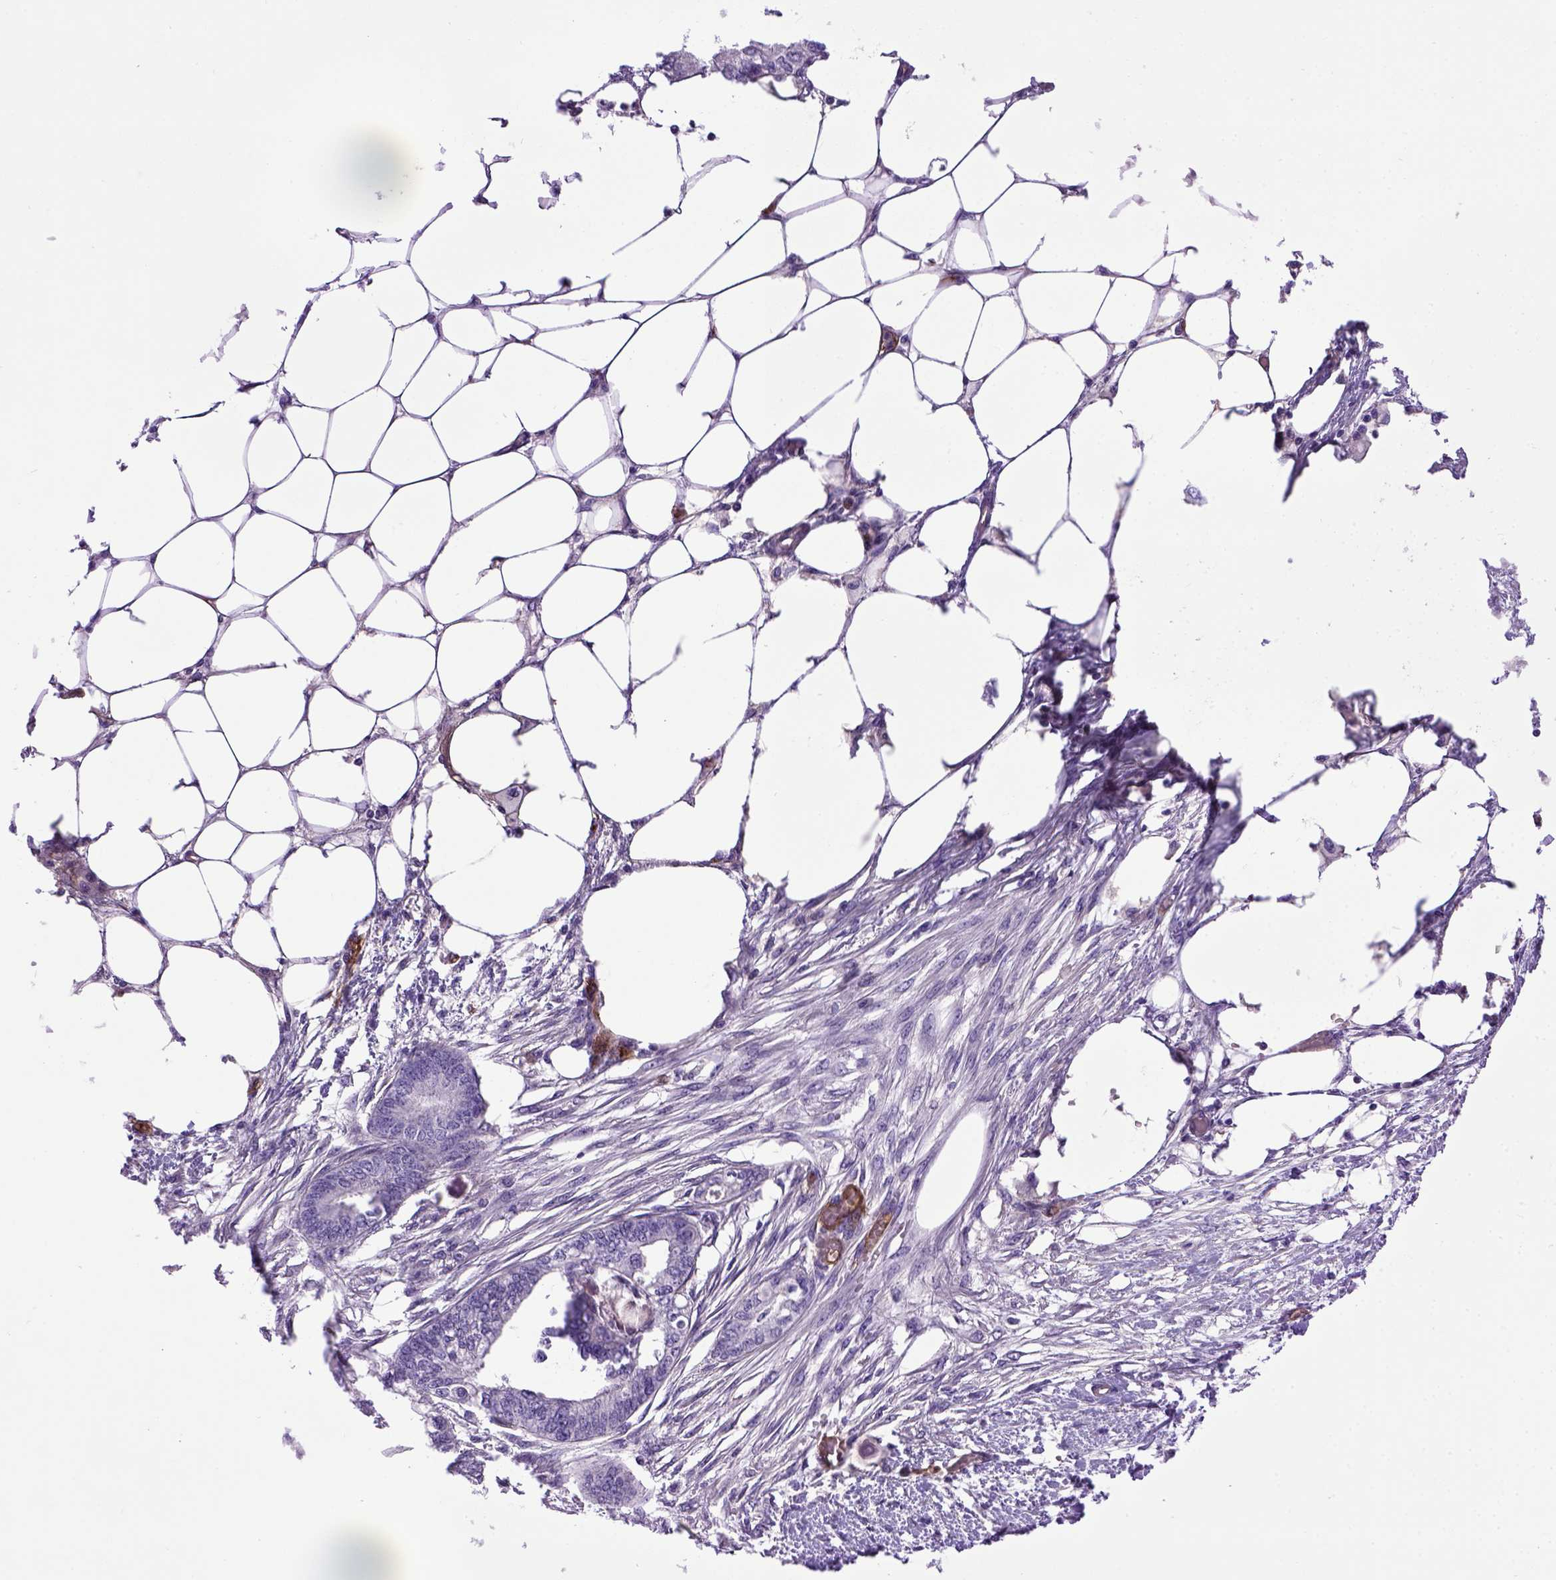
{"staining": {"intensity": "negative", "quantity": "none", "location": "none"}, "tissue": "endometrial cancer", "cell_type": "Tumor cells", "image_type": "cancer", "snomed": [{"axis": "morphology", "description": "Adenocarcinoma, NOS"}, {"axis": "morphology", "description": "Adenocarcinoma, metastatic, NOS"}, {"axis": "topography", "description": "Adipose tissue"}, {"axis": "topography", "description": "Endometrium"}], "caption": "Tumor cells show no significant protein staining in endometrial cancer (adenocarcinoma).", "gene": "ENG", "patient": {"sex": "female", "age": 67}}